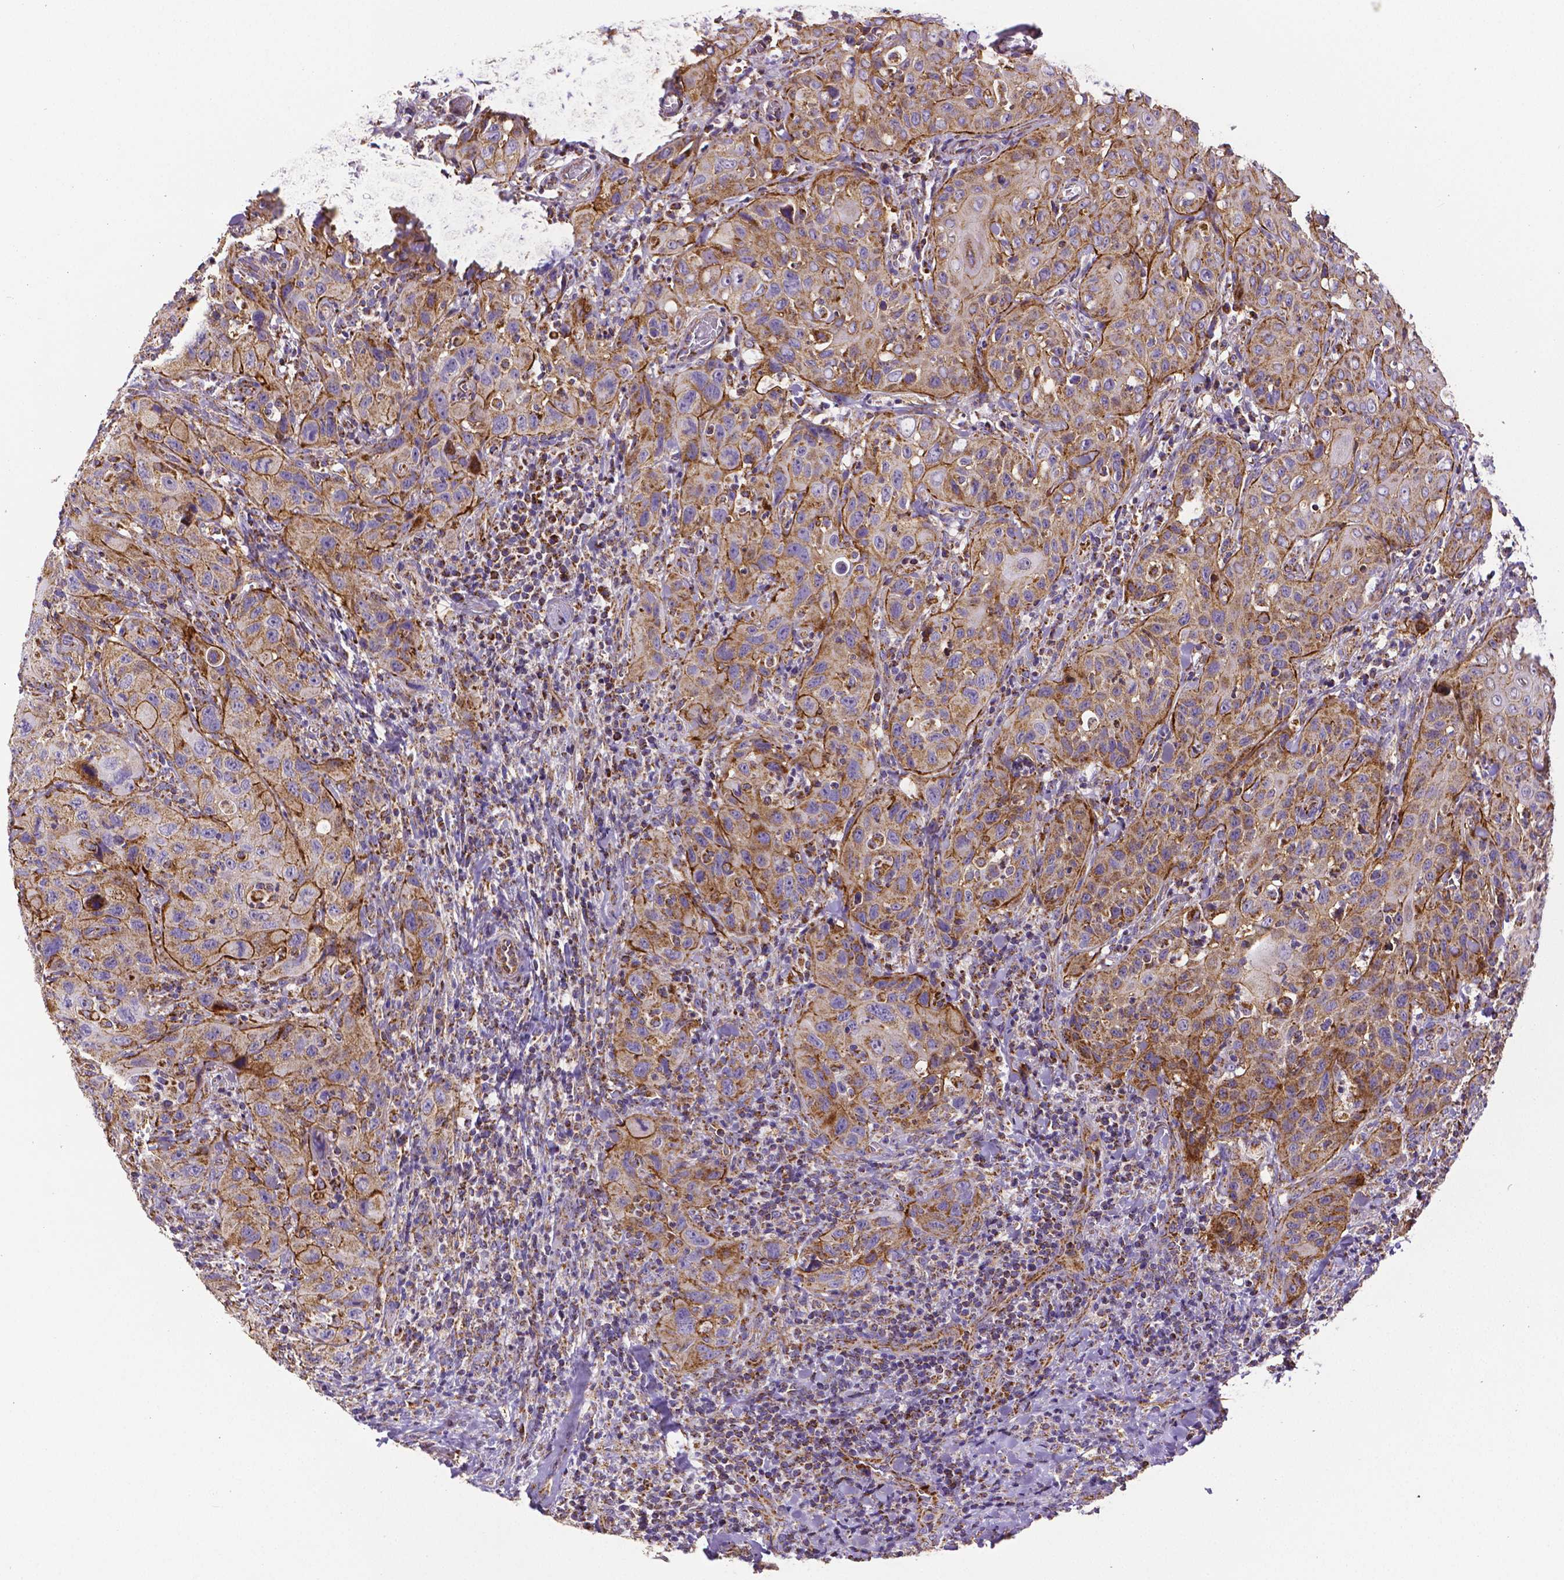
{"staining": {"intensity": "moderate", "quantity": ">75%", "location": "cytoplasmic/membranous"}, "tissue": "head and neck cancer", "cell_type": "Tumor cells", "image_type": "cancer", "snomed": [{"axis": "morphology", "description": "Normal tissue, NOS"}, {"axis": "morphology", "description": "Squamous cell carcinoma, NOS"}, {"axis": "topography", "description": "Oral tissue"}, {"axis": "topography", "description": "Tounge, NOS"}, {"axis": "topography", "description": "Head-Neck"}], "caption": "An immunohistochemistry (IHC) photomicrograph of neoplastic tissue is shown. Protein staining in brown shows moderate cytoplasmic/membranous positivity in head and neck cancer (squamous cell carcinoma) within tumor cells.", "gene": "MACC1", "patient": {"sex": "male", "age": 62}}